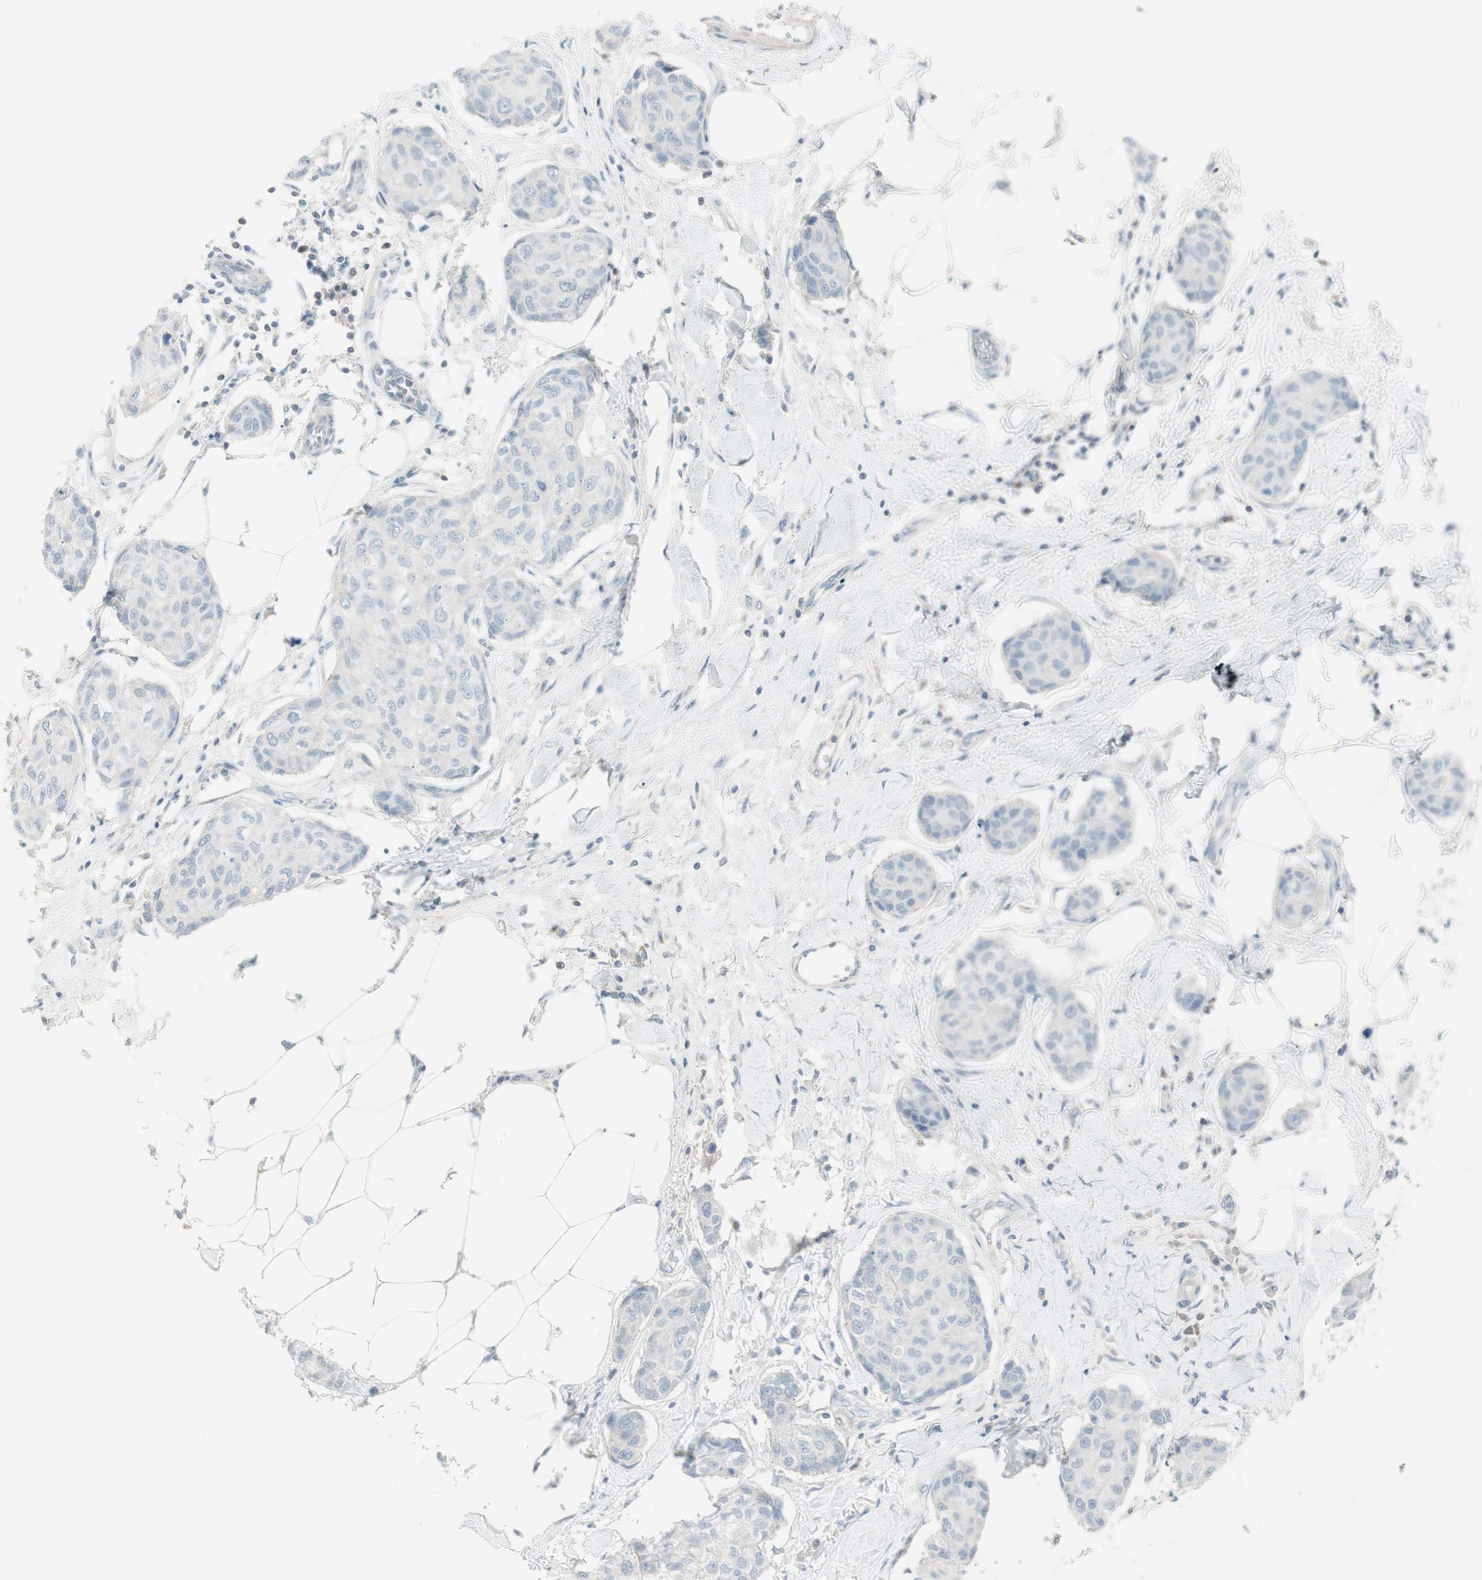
{"staining": {"intensity": "negative", "quantity": "none", "location": "none"}, "tissue": "breast cancer", "cell_type": "Tumor cells", "image_type": "cancer", "snomed": [{"axis": "morphology", "description": "Duct carcinoma"}, {"axis": "topography", "description": "Breast"}], "caption": "Immunohistochemistry (IHC) histopathology image of human breast cancer (intraductal carcinoma) stained for a protein (brown), which exhibits no staining in tumor cells. (Stains: DAB (3,3'-diaminobenzidine) immunohistochemistry with hematoxylin counter stain, Microscopy: brightfield microscopy at high magnification).", "gene": "ITLN2", "patient": {"sex": "female", "age": 80}}